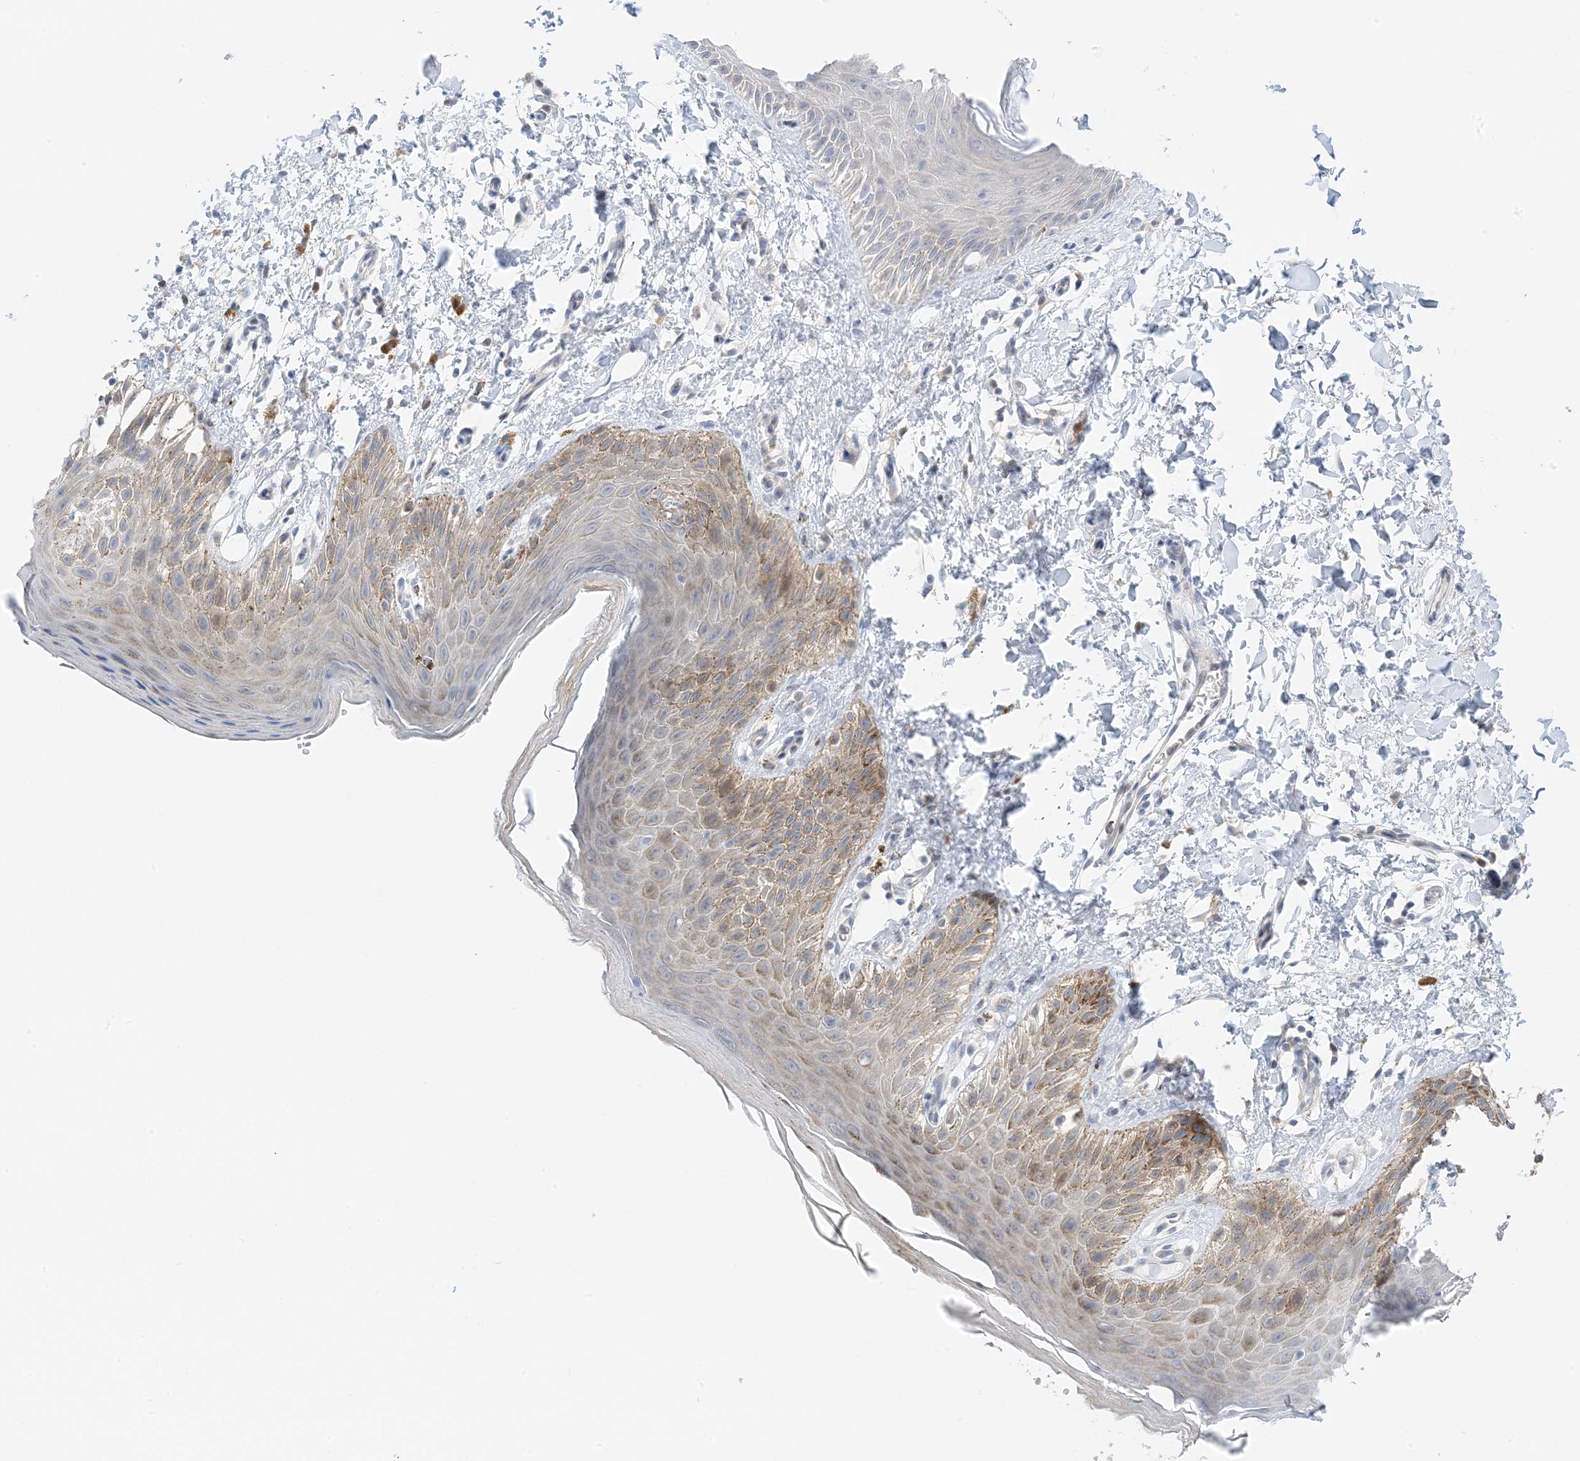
{"staining": {"intensity": "moderate", "quantity": "<25%", "location": "cytoplasmic/membranous"}, "tissue": "skin", "cell_type": "Epidermal cells", "image_type": "normal", "snomed": [{"axis": "morphology", "description": "Normal tissue, NOS"}, {"axis": "topography", "description": "Anal"}], "caption": "A brown stain shows moderate cytoplasmic/membranous expression of a protein in epidermal cells of benign human skin. (Brightfield microscopy of DAB IHC at high magnification).", "gene": "KIFBP", "patient": {"sex": "male", "age": 44}}